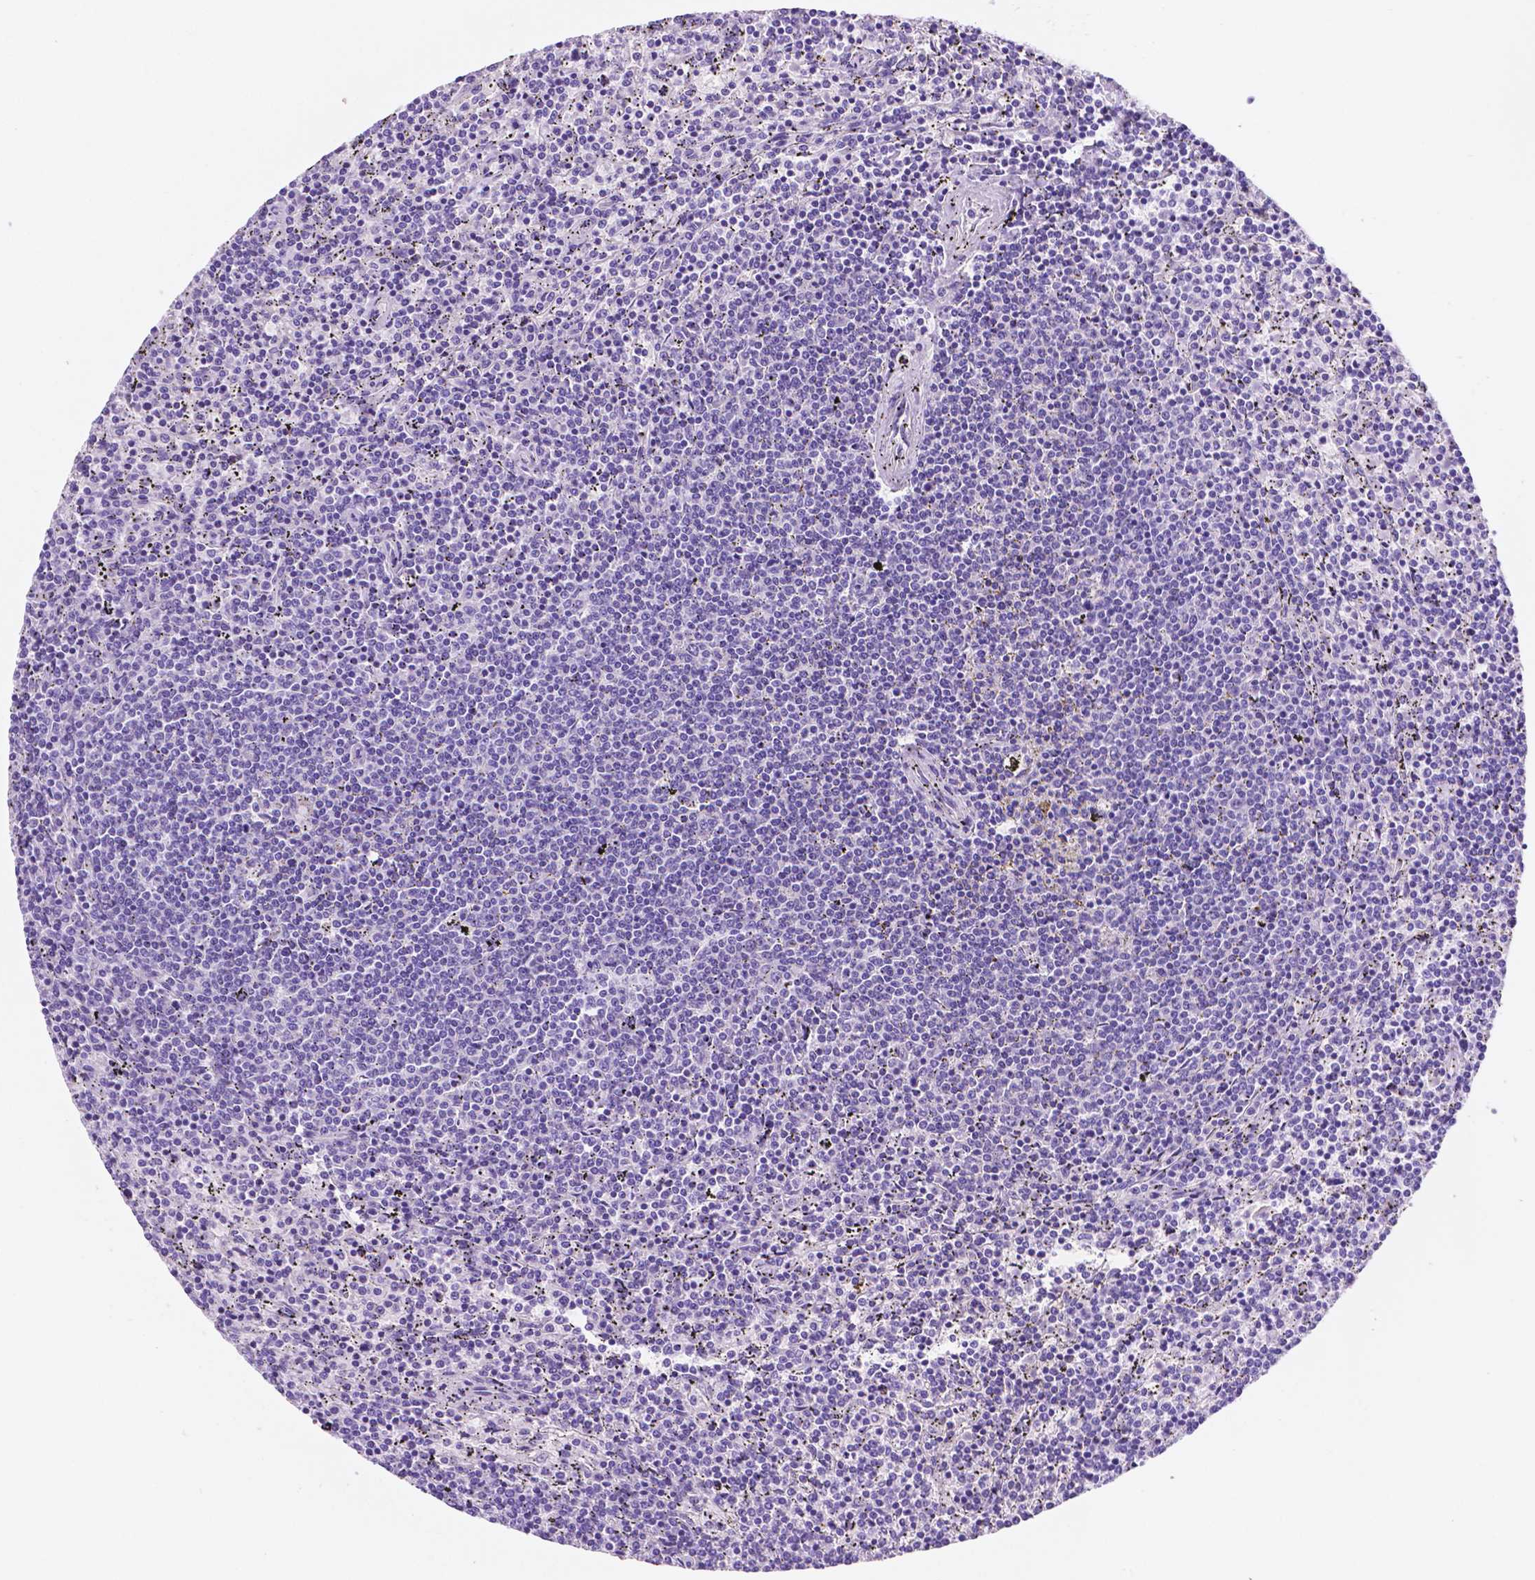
{"staining": {"intensity": "negative", "quantity": "none", "location": "none"}, "tissue": "lymphoma", "cell_type": "Tumor cells", "image_type": "cancer", "snomed": [{"axis": "morphology", "description": "Malignant lymphoma, non-Hodgkin's type, Low grade"}, {"axis": "topography", "description": "Spleen"}], "caption": "Tumor cells show no significant protein expression in low-grade malignant lymphoma, non-Hodgkin's type.", "gene": "FOXB2", "patient": {"sex": "female", "age": 50}}